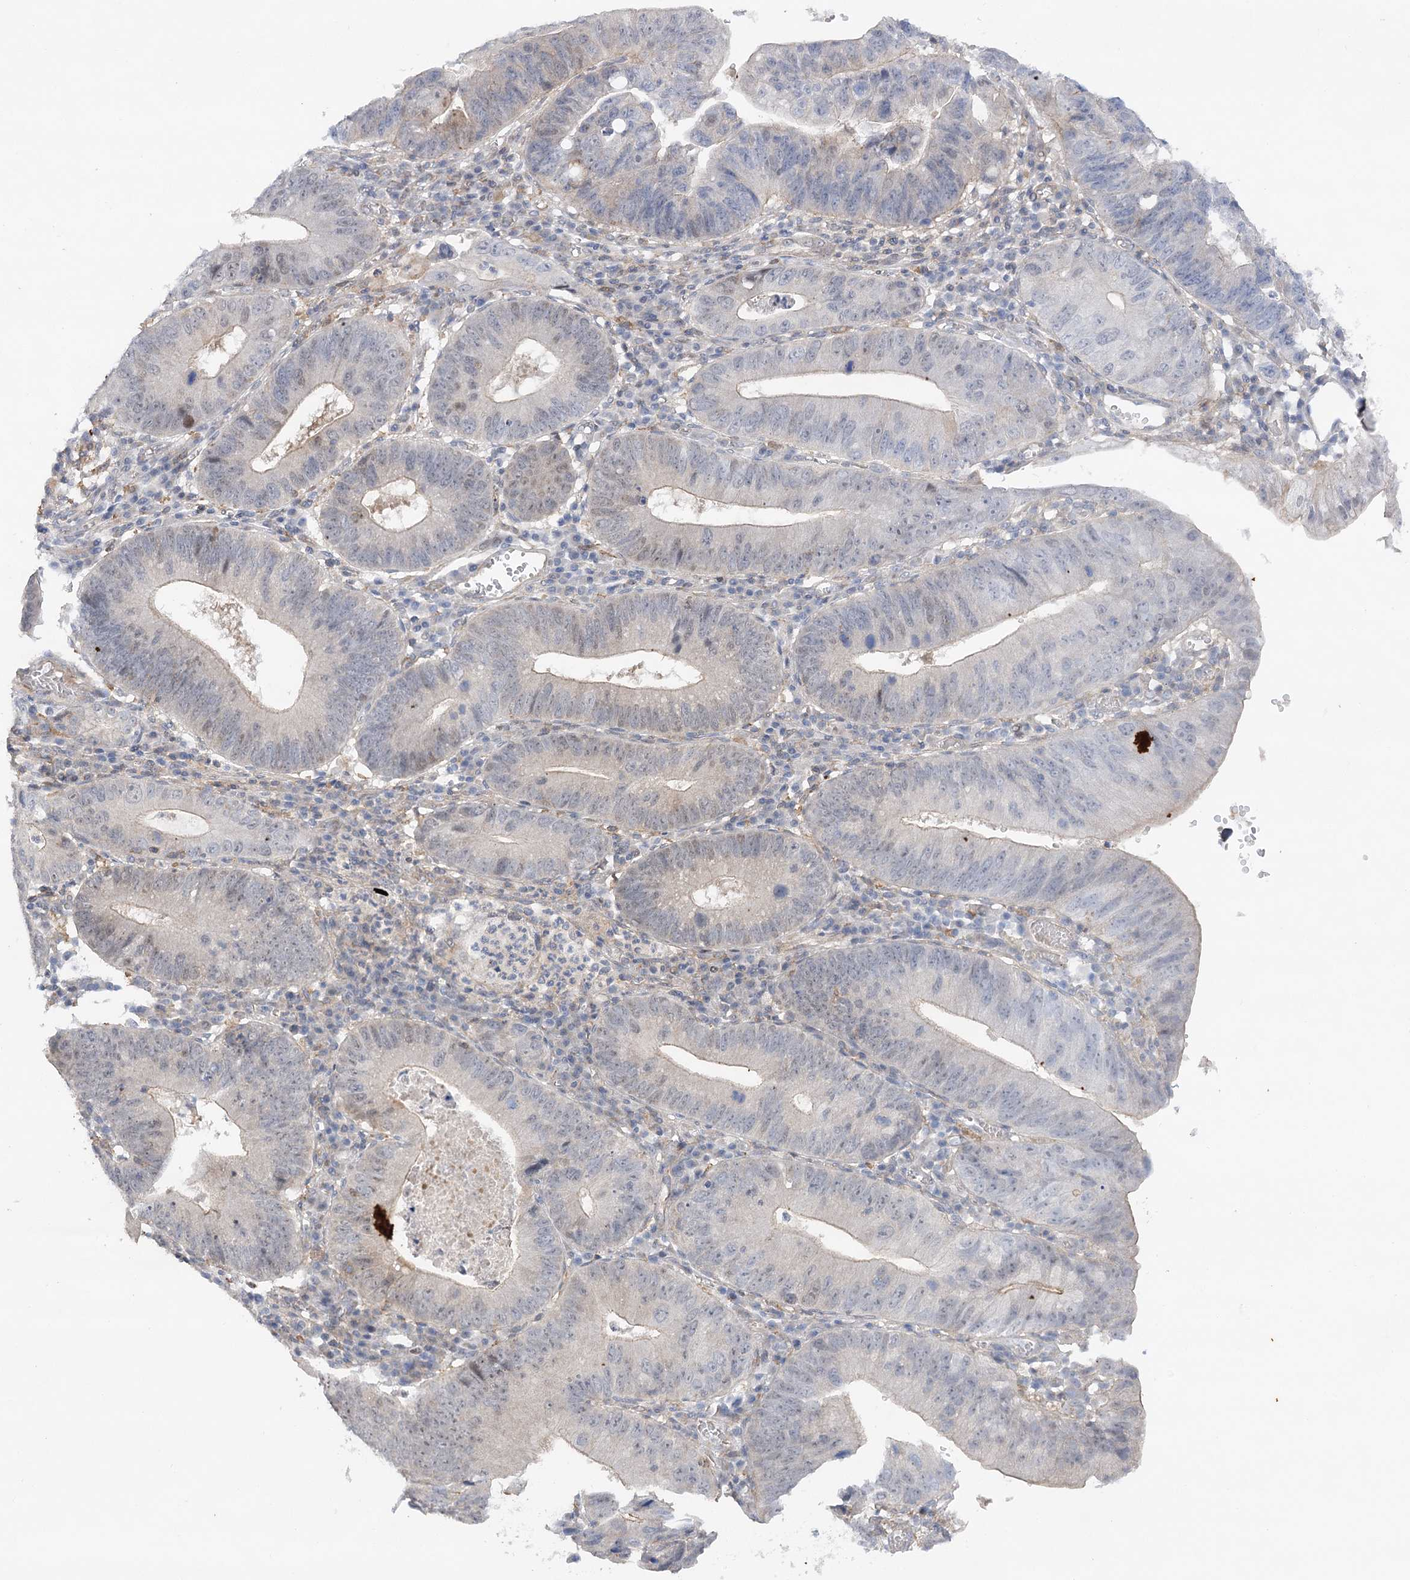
{"staining": {"intensity": "negative", "quantity": "none", "location": "none"}, "tissue": "stomach cancer", "cell_type": "Tumor cells", "image_type": "cancer", "snomed": [{"axis": "morphology", "description": "Adenocarcinoma, NOS"}, {"axis": "topography", "description": "Stomach"}], "caption": "The photomicrograph demonstrates no staining of tumor cells in stomach cancer.", "gene": "OBSL1", "patient": {"sex": "male", "age": 59}}